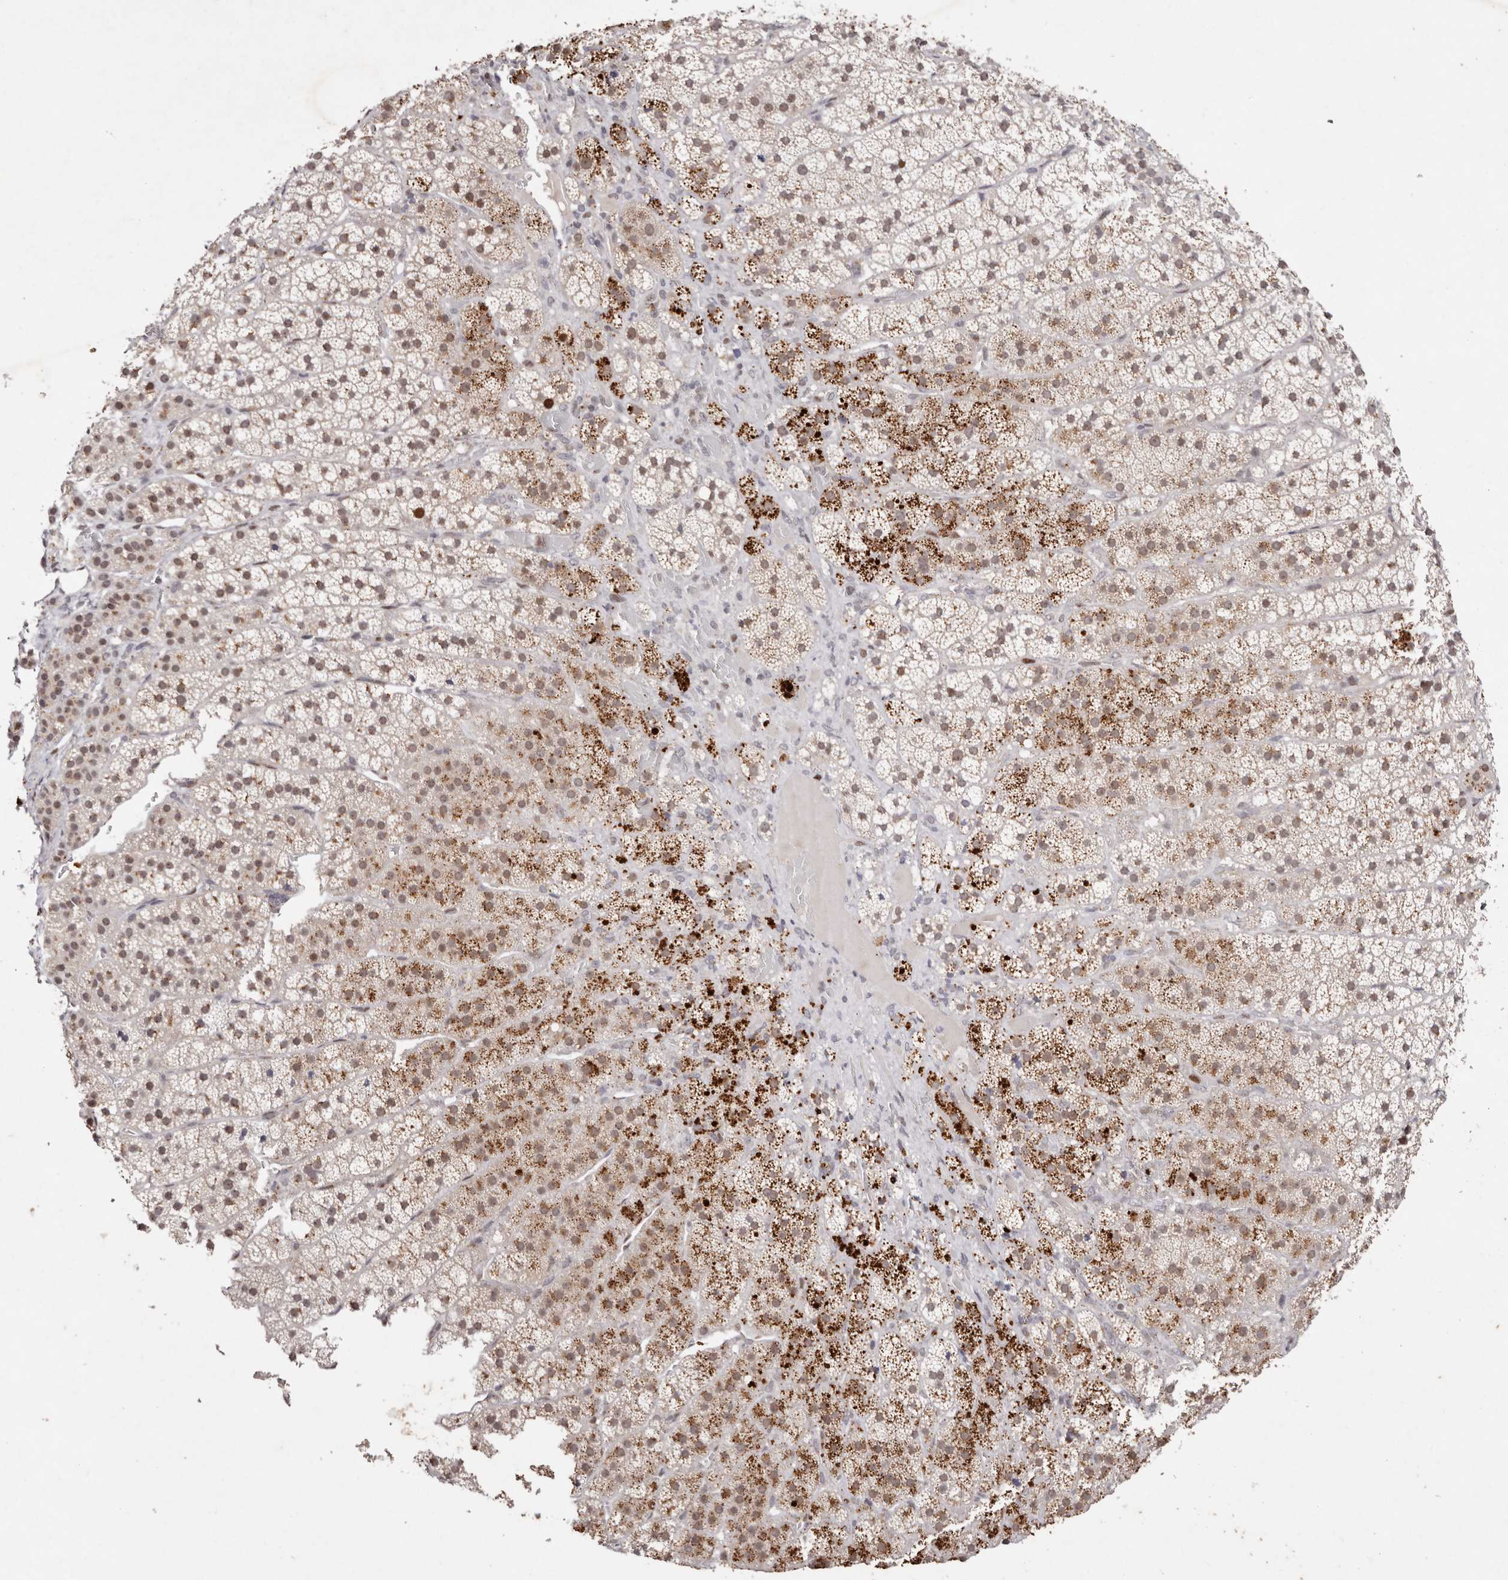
{"staining": {"intensity": "moderate", "quantity": "25%-75%", "location": "cytoplasmic/membranous"}, "tissue": "adrenal gland", "cell_type": "Glandular cells", "image_type": "normal", "snomed": [{"axis": "morphology", "description": "Normal tissue, NOS"}, {"axis": "topography", "description": "Adrenal gland"}], "caption": "Protein staining demonstrates moderate cytoplasmic/membranous staining in about 25%-75% of glandular cells in benign adrenal gland. (IHC, brightfield microscopy, high magnification).", "gene": "KLF7", "patient": {"sex": "female", "age": 44}}